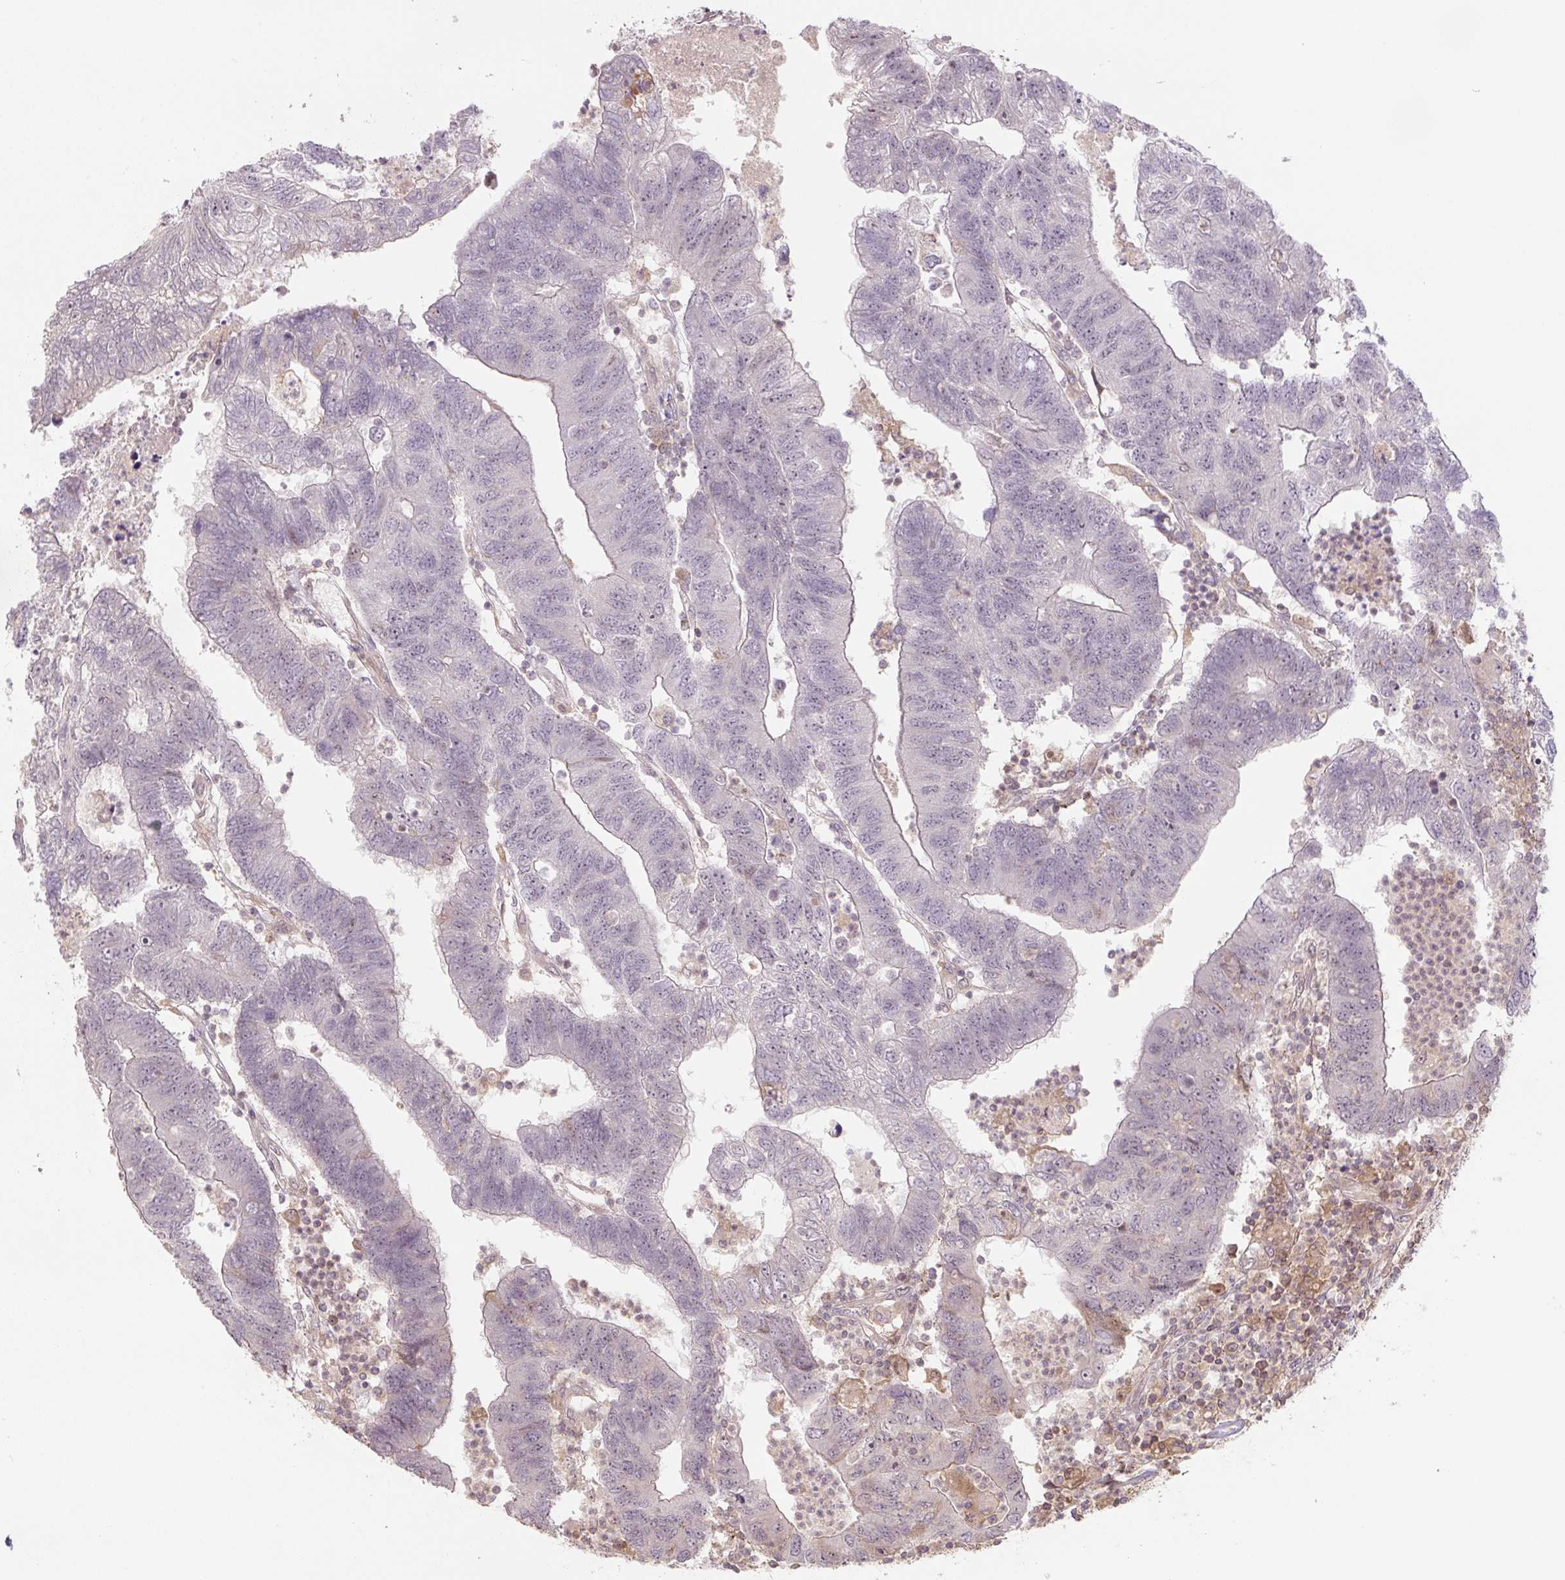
{"staining": {"intensity": "negative", "quantity": "none", "location": "none"}, "tissue": "colorectal cancer", "cell_type": "Tumor cells", "image_type": "cancer", "snomed": [{"axis": "morphology", "description": "Adenocarcinoma, NOS"}, {"axis": "topography", "description": "Colon"}], "caption": "Immunohistochemistry image of human colorectal adenocarcinoma stained for a protein (brown), which displays no expression in tumor cells.", "gene": "C2orf73", "patient": {"sex": "female", "age": 48}}